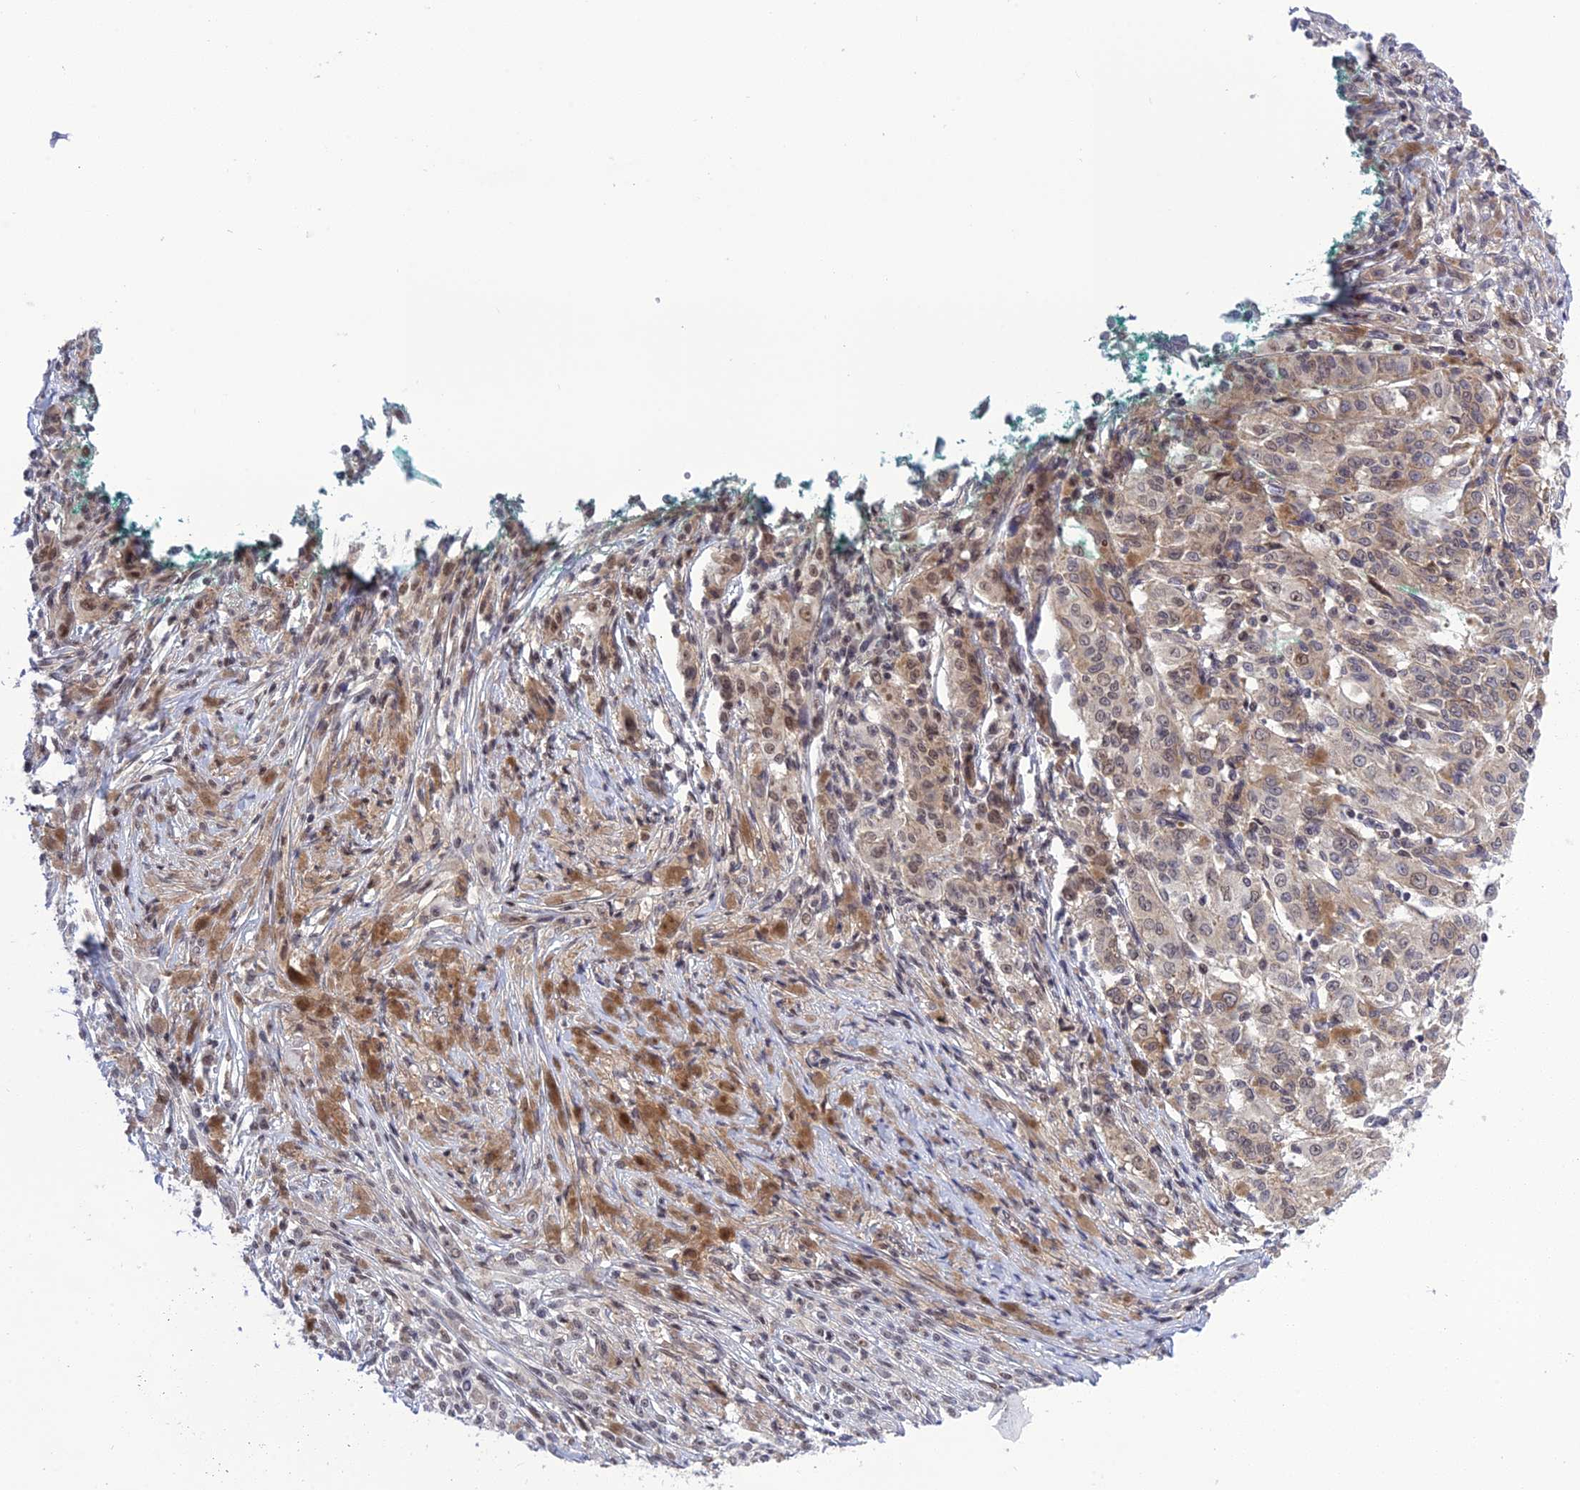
{"staining": {"intensity": "weak", "quantity": "25%-75%", "location": "nuclear"}, "tissue": "melanoma", "cell_type": "Tumor cells", "image_type": "cancer", "snomed": [{"axis": "morphology", "description": "Malignant melanoma, NOS"}, {"axis": "topography", "description": "Skin"}], "caption": "This photomicrograph exhibits melanoma stained with IHC to label a protein in brown. The nuclear of tumor cells show weak positivity for the protein. Nuclei are counter-stained blue.", "gene": "TCEA1", "patient": {"sex": "female", "age": 52}}